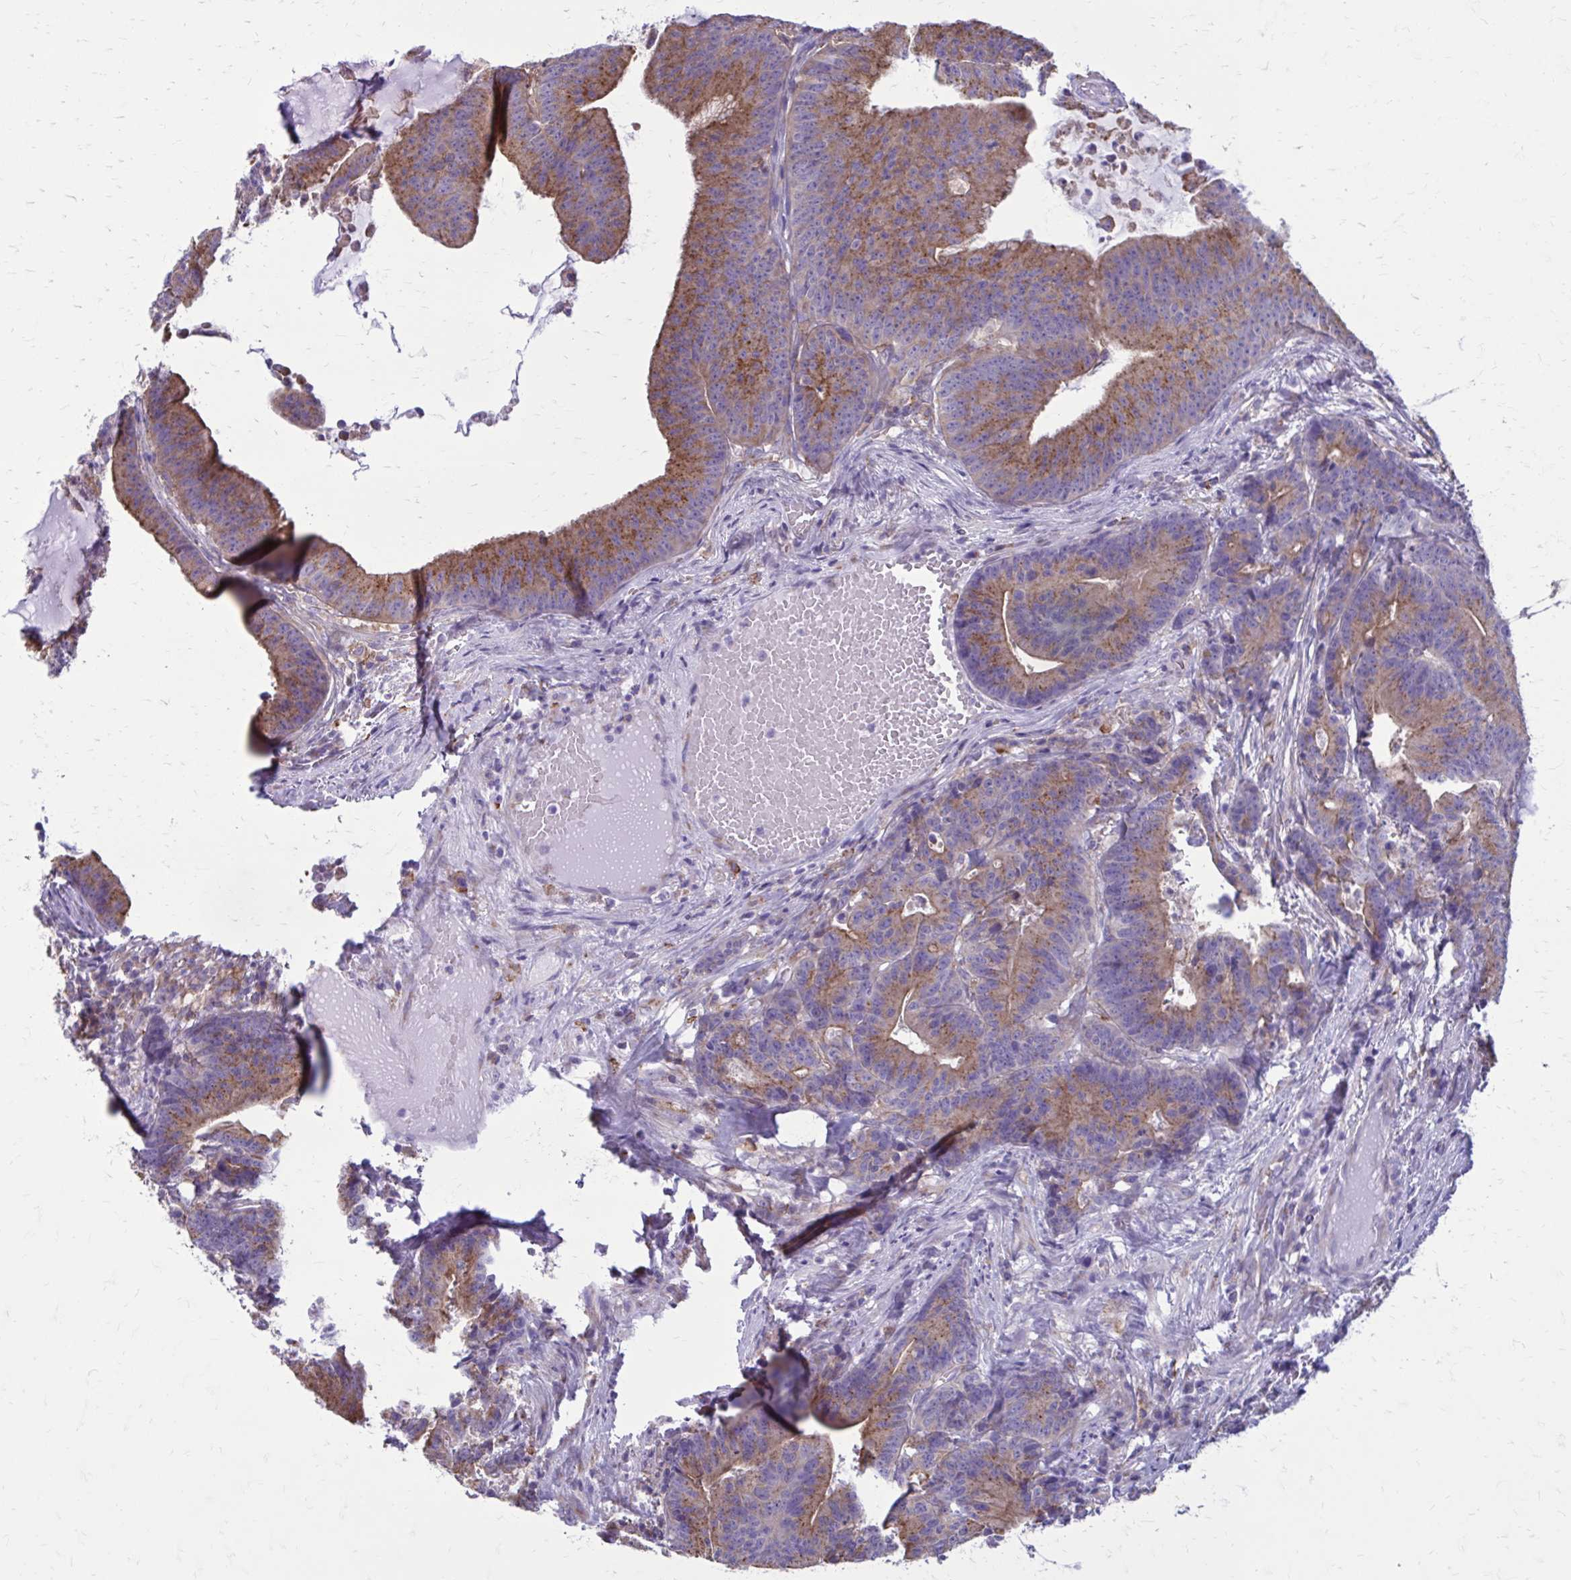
{"staining": {"intensity": "moderate", "quantity": ">75%", "location": "cytoplasmic/membranous"}, "tissue": "colorectal cancer", "cell_type": "Tumor cells", "image_type": "cancer", "snomed": [{"axis": "morphology", "description": "Adenocarcinoma, NOS"}, {"axis": "topography", "description": "Colon"}], "caption": "High-magnification brightfield microscopy of colorectal cancer stained with DAB (brown) and counterstained with hematoxylin (blue). tumor cells exhibit moderate cytoplasmic/membranous staining is seen in about>75% of cells. Immunohistochemistry stains the protein of interest in brown and the nuclei are stained blue.", "gene": "CLTA", "patient": {"sex": "female", "age": 78}}